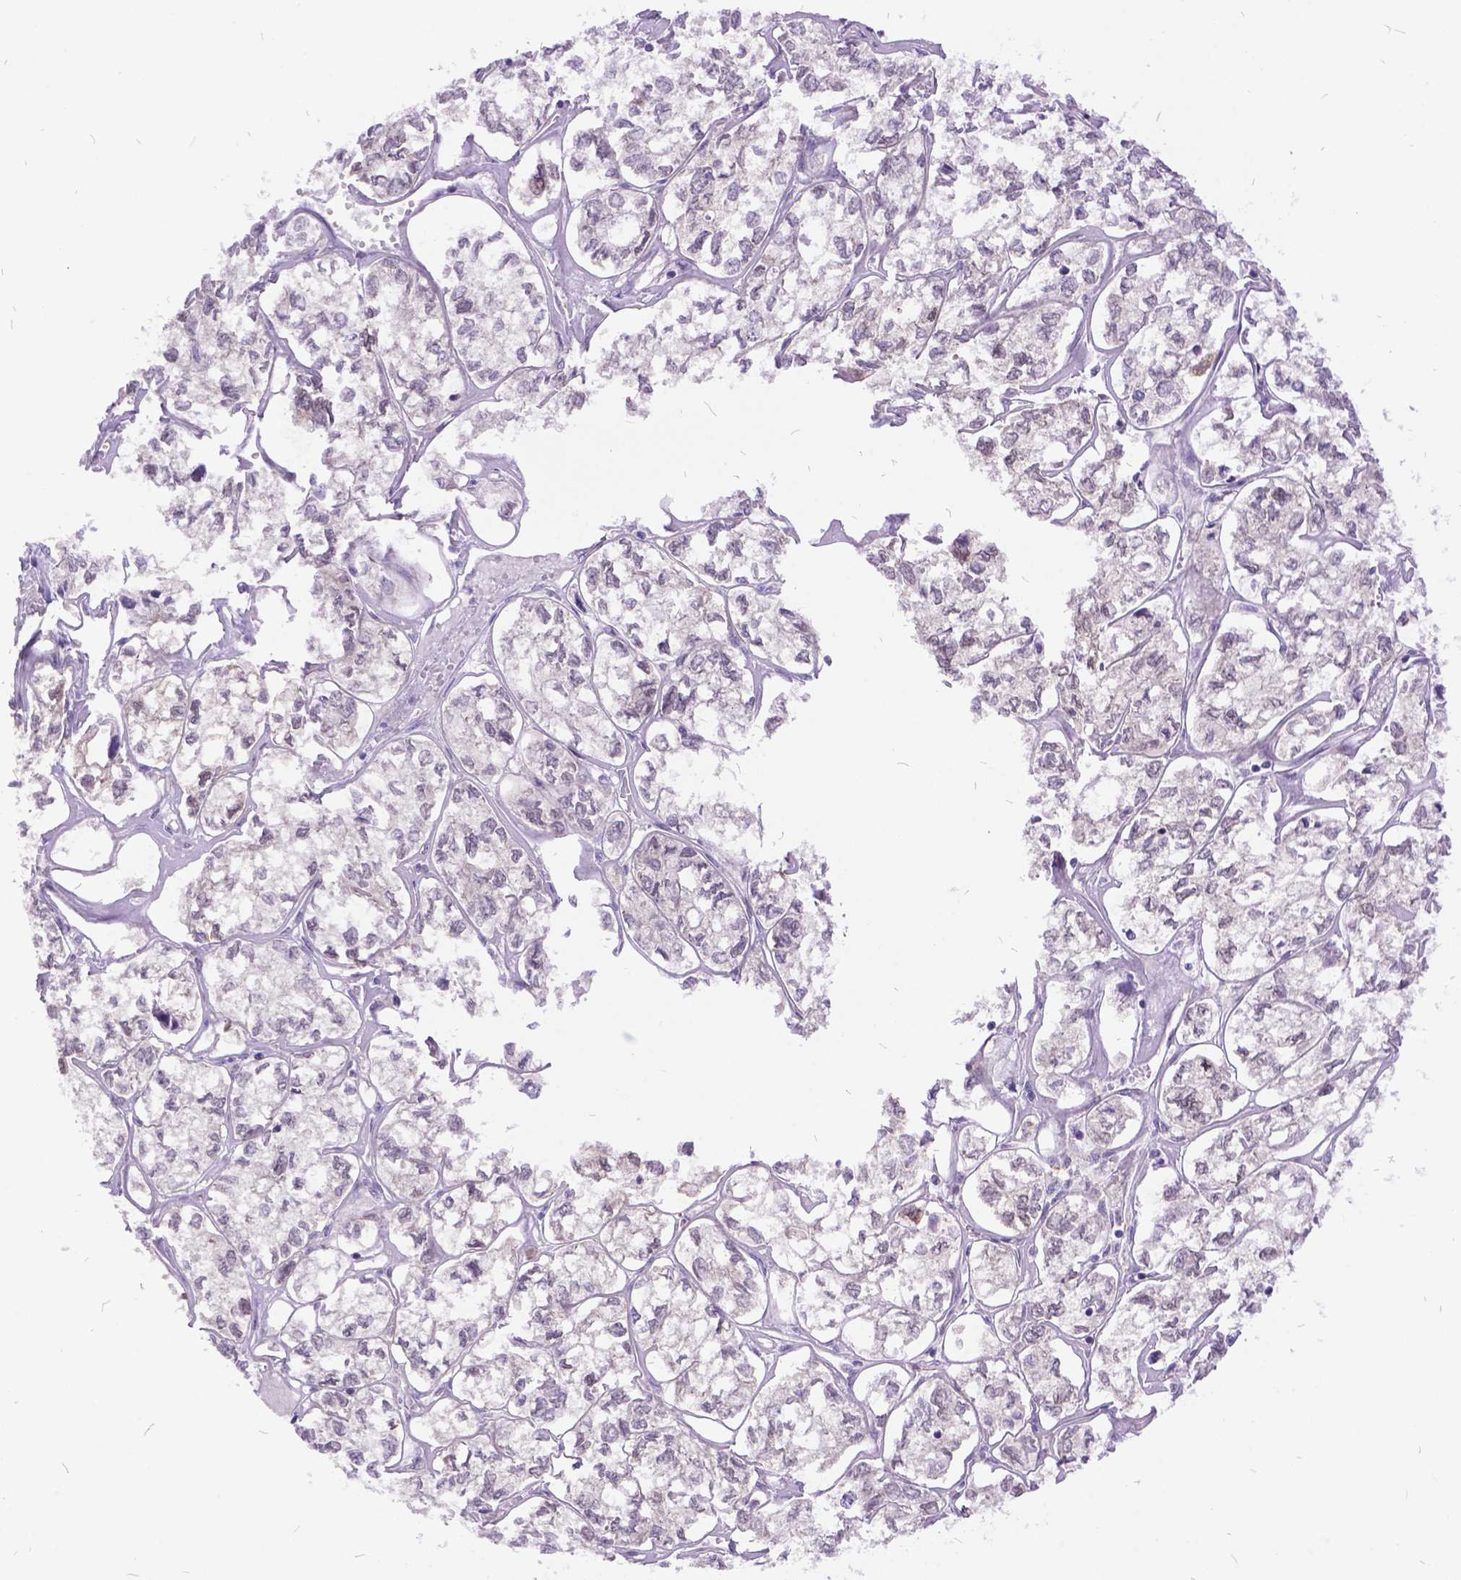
{"staining": {"intensity": "negative", "quantity": "none", "location": "none"}, "tissue": "ovarian cancer", "cell_type": "Tumor cells", "image_type": "cancer", "snomed": [{"axis": "morphology", "description": "Carcinoma, endometroid"}, {"axis": "topography", "description": "Ovary"}], "caption": "IHC micrograph of human ovarian cancer stained for a protein (brown), which shows no staining in tumor cells. (DAB immunohistochemistry (IHC), high magnification).", "gene": "GRB7", "patient": {"sex": "female", "age": 64}}